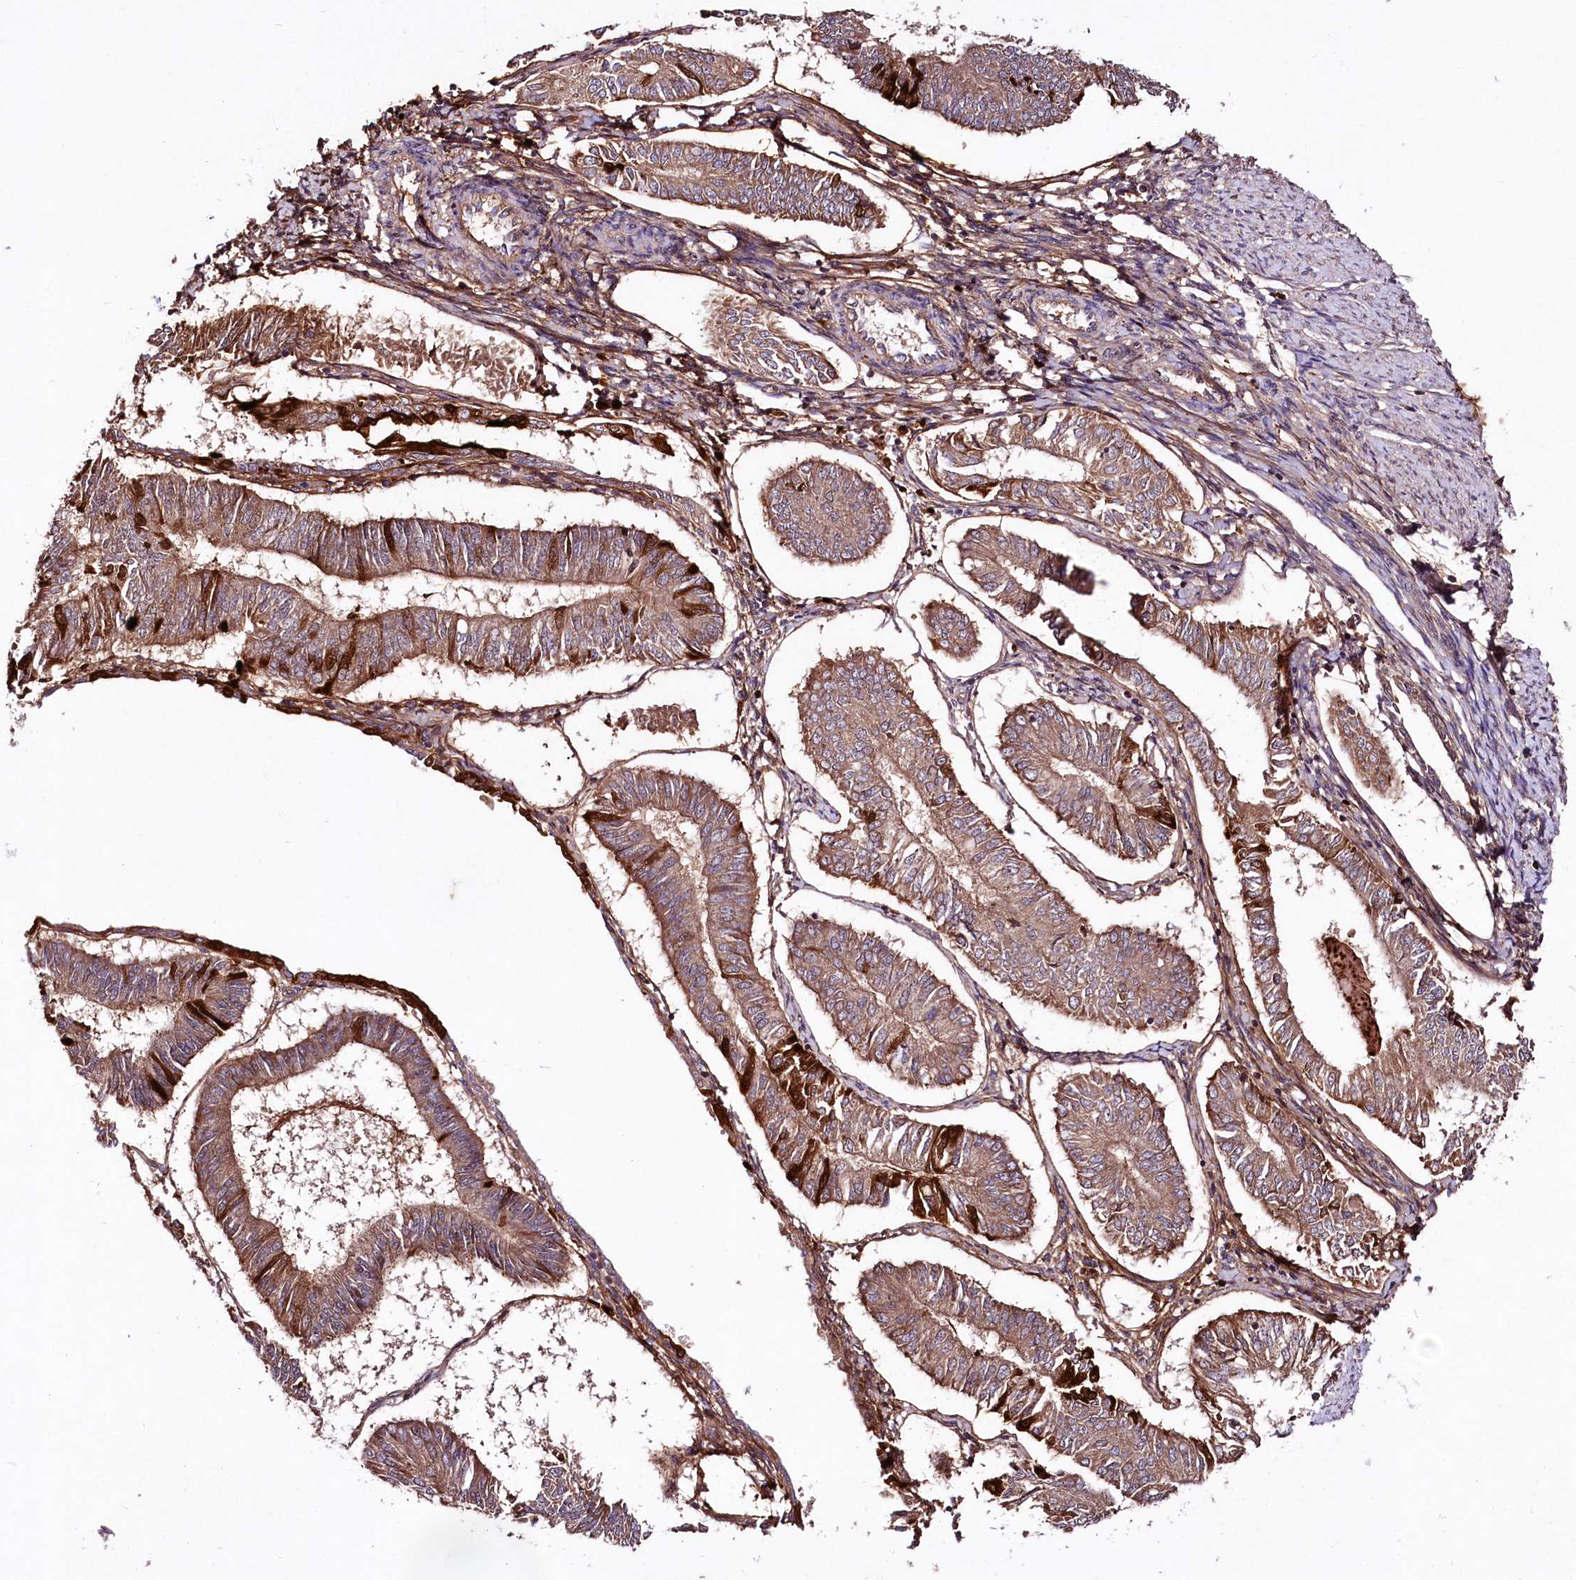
{"staining": {"intensity": "moderate", "quantity": ">75%", "location": "cytoplasmic/membranous"}, "tissue": "endometrial cancer", "cell_type": "Tumor cells", "image_type": "cancer", "snomed": [{"axis": "morphology", "description": "Adenocarcinoma, NOS"}, {"axis": "topography", "description": "Endometrium"}], "caption": "IHC of endometrial cancer (adenocarcinoma) shows medium levels of moderate cytoplasmic/membranous expression in about >75% of tumor cells.", "gene": "TNPO3", "patient": {"sex": "female", "age": 58}}